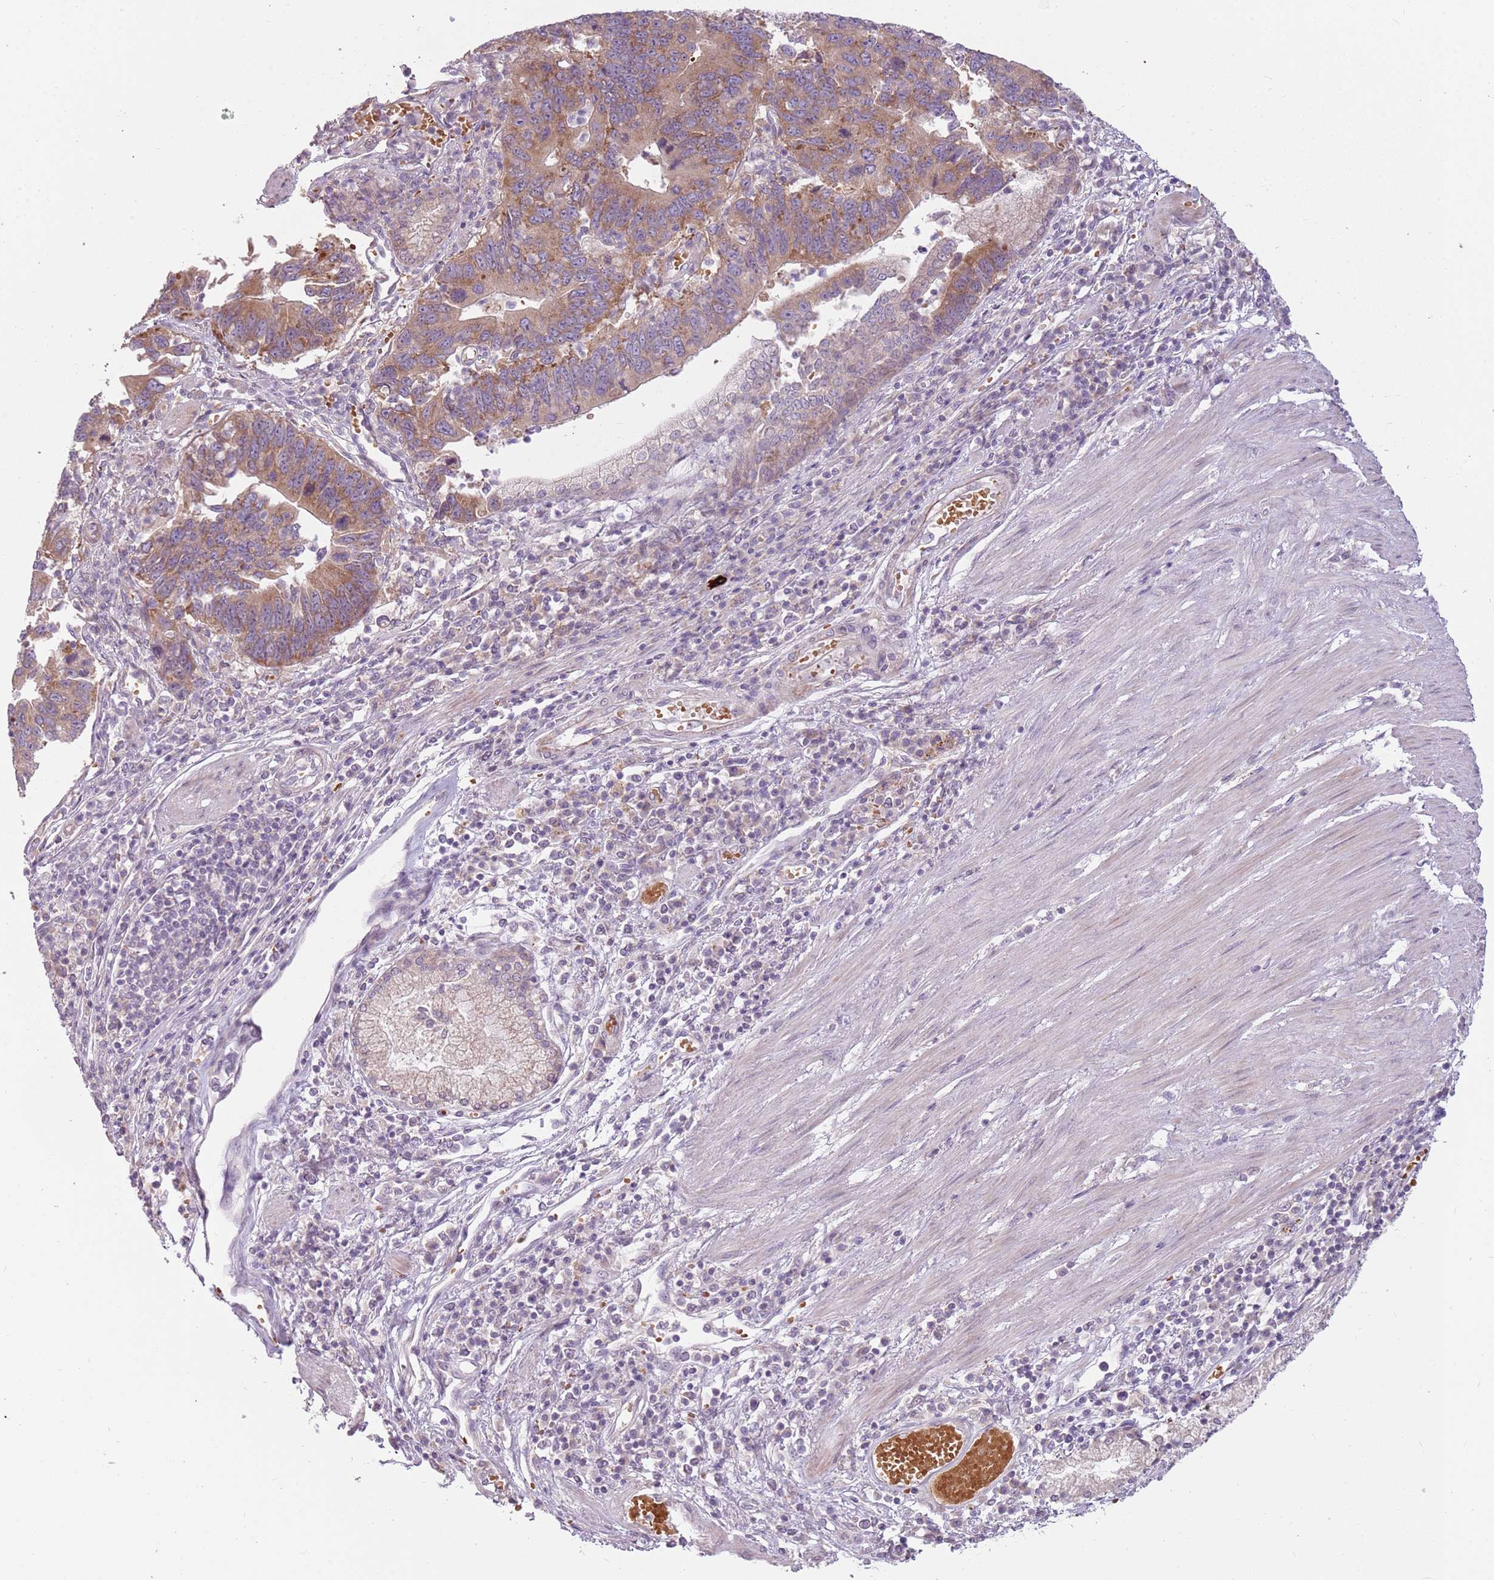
{"staining": {"intensity": "moderate", "quantity": ">75%", "location": "cytoplasmic/membranous"}, "tissue": "stomach cancer", "cell_type": "Tumor cells", "image_type": "cancer", "snomed": [{"axis": "morphology", "description": "Adenocarcinoma, NOS"}, {"axis": "topography", "description": "Stomach"}], "caption": "This histopathology image reveals immunohistochemistry staining of human stomach cancer, with medium moderate cytoplasmic/membranous expression in approximately >75% of tumor cells.", "gene": "HSPA14", "patient": {"sex": "male", "age": 59}}